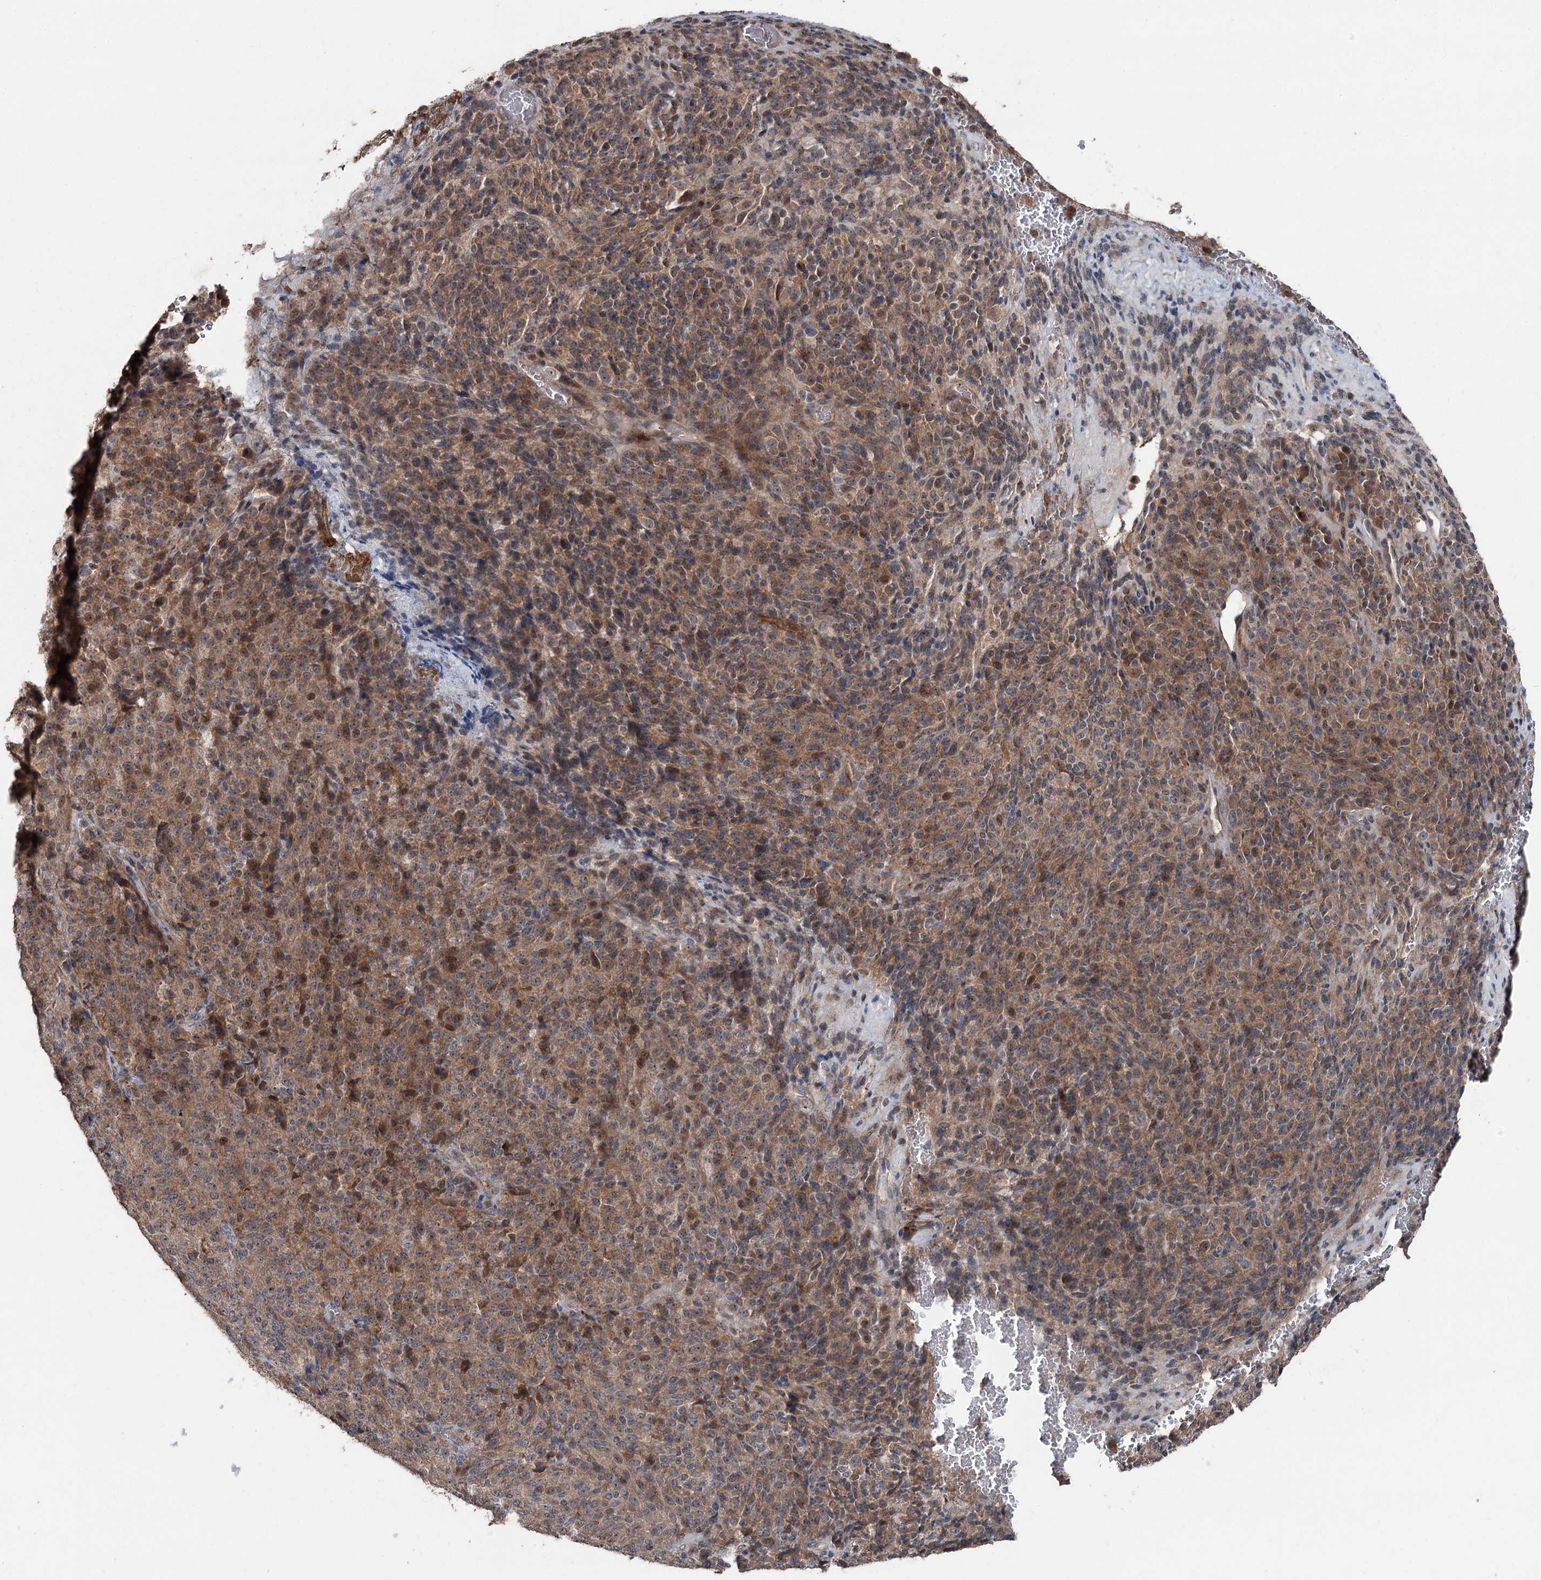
{"staining": {"intensity": "moderate", "quantity": "25%-75%", "location": "cytoplasmic/membranous"}, "tissue": "melanoma", "cell_type": "Tumor cells", "image_type": "cancer", "snomed": [{"axis": "morphology", "description": "Malignant melanoma, Metastatic site"}, {"axis": "topography", "description": "Brain"}], "caption": "A brown stain highlights moderate cytoplasmic/membranous staining of a protein in human melanoma tumor cells.", "gene": "MAPK8IP2", "patient": {"sex": "female", "age": 56}}